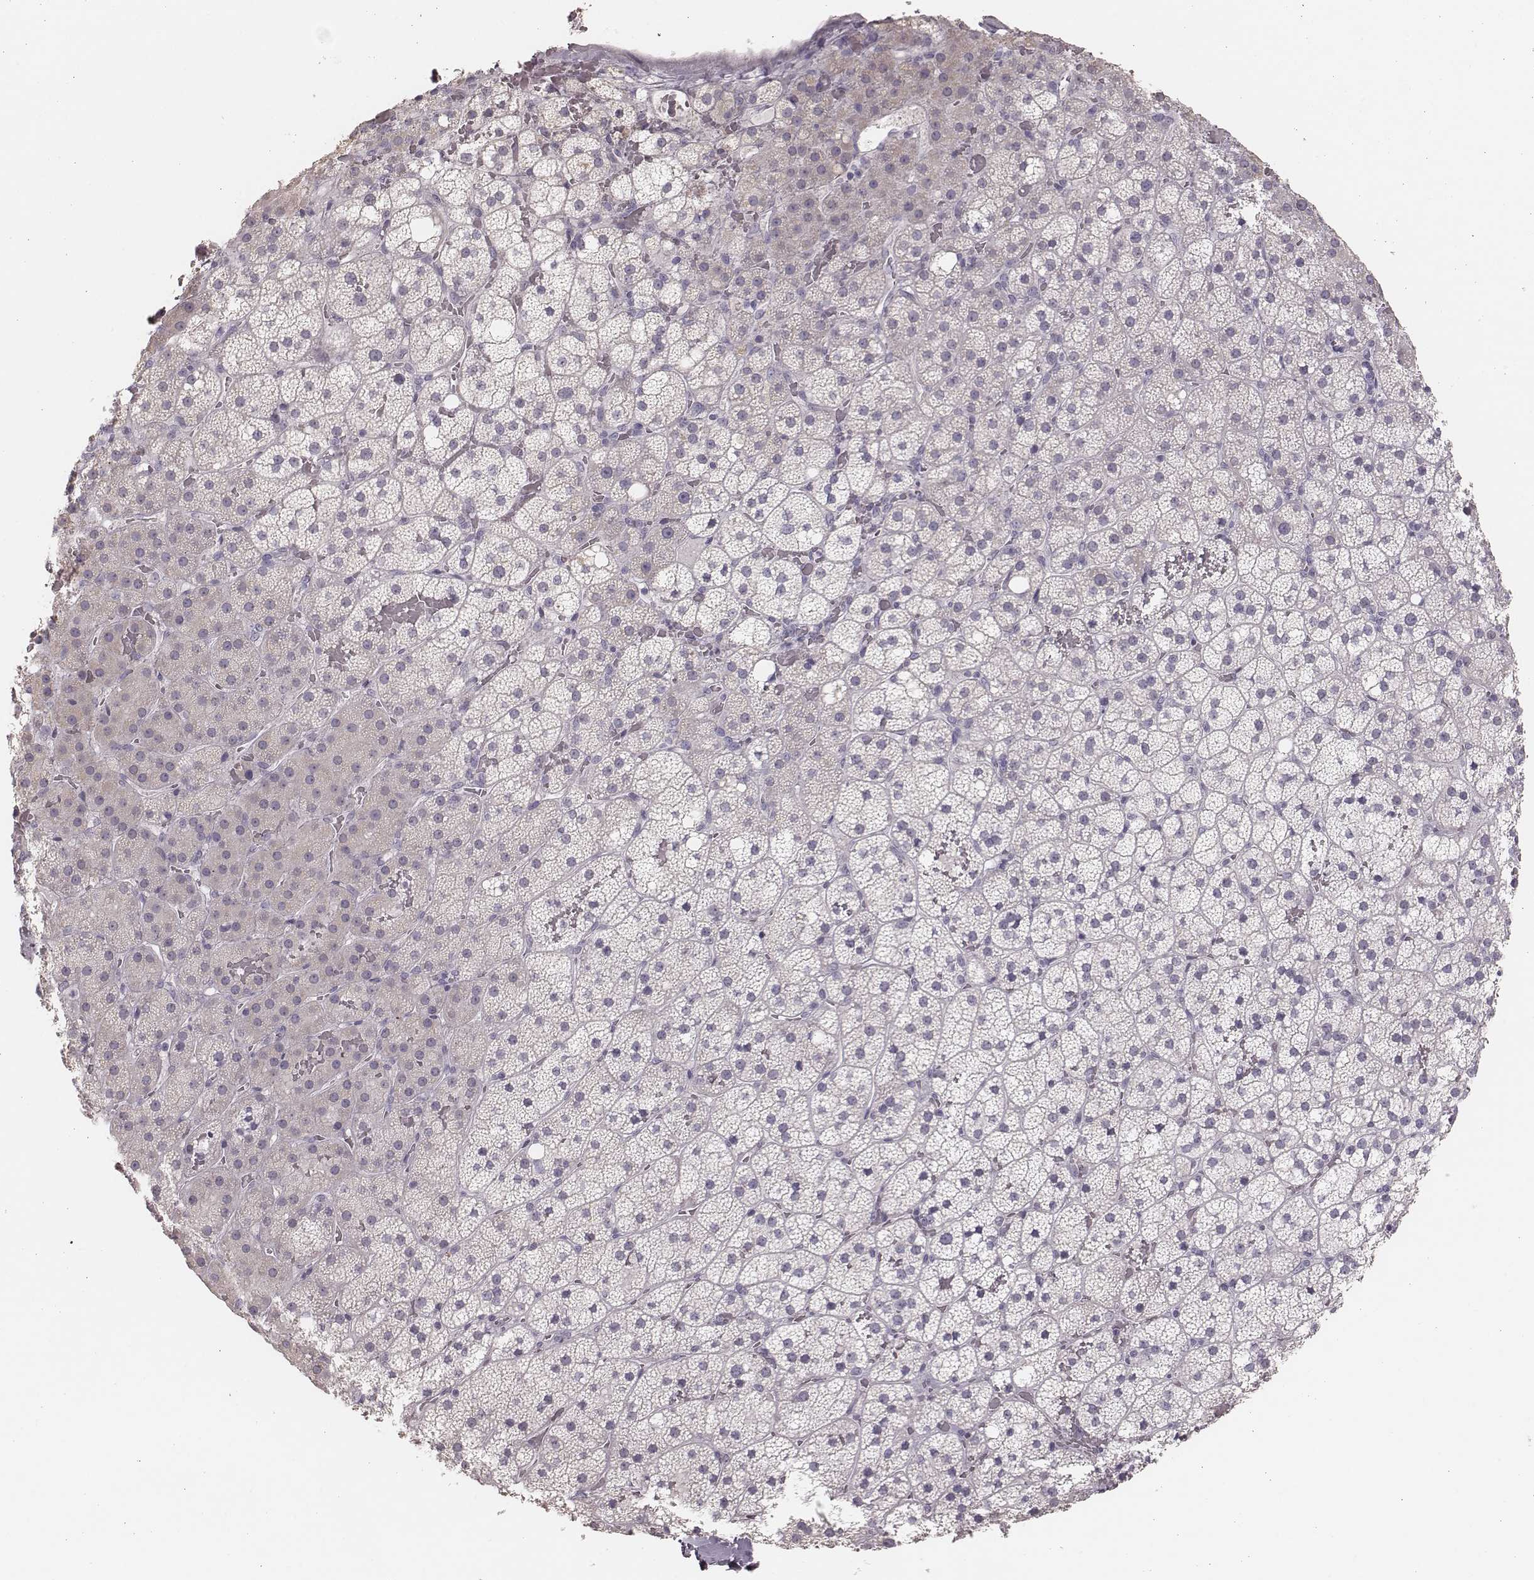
{"staining": {"intensity": "negative", "quantity": "none", "location": "none"}, "tissue": "adrenal gland", "cell_type": "Glandular cells", "image_type": "normal", "snomed": [{"axis": "morphology", "description": "Normal tissue, NOS"}, {"axis": "topography", "description": "Adrenal gland"}], "caption": "Immunohistochemical staining of benign human adrenal gland demonstrates no significant positivity in glandular cells. Brightfield microscopy of immunohistochemistry (IHC) stained with DAB (3,3'-diaminobenzidine) (brown) and hematoxylin (blue), captured at high magnification.", "gene": "ZP4", "patient": {"sex": "male", "age": 53}}